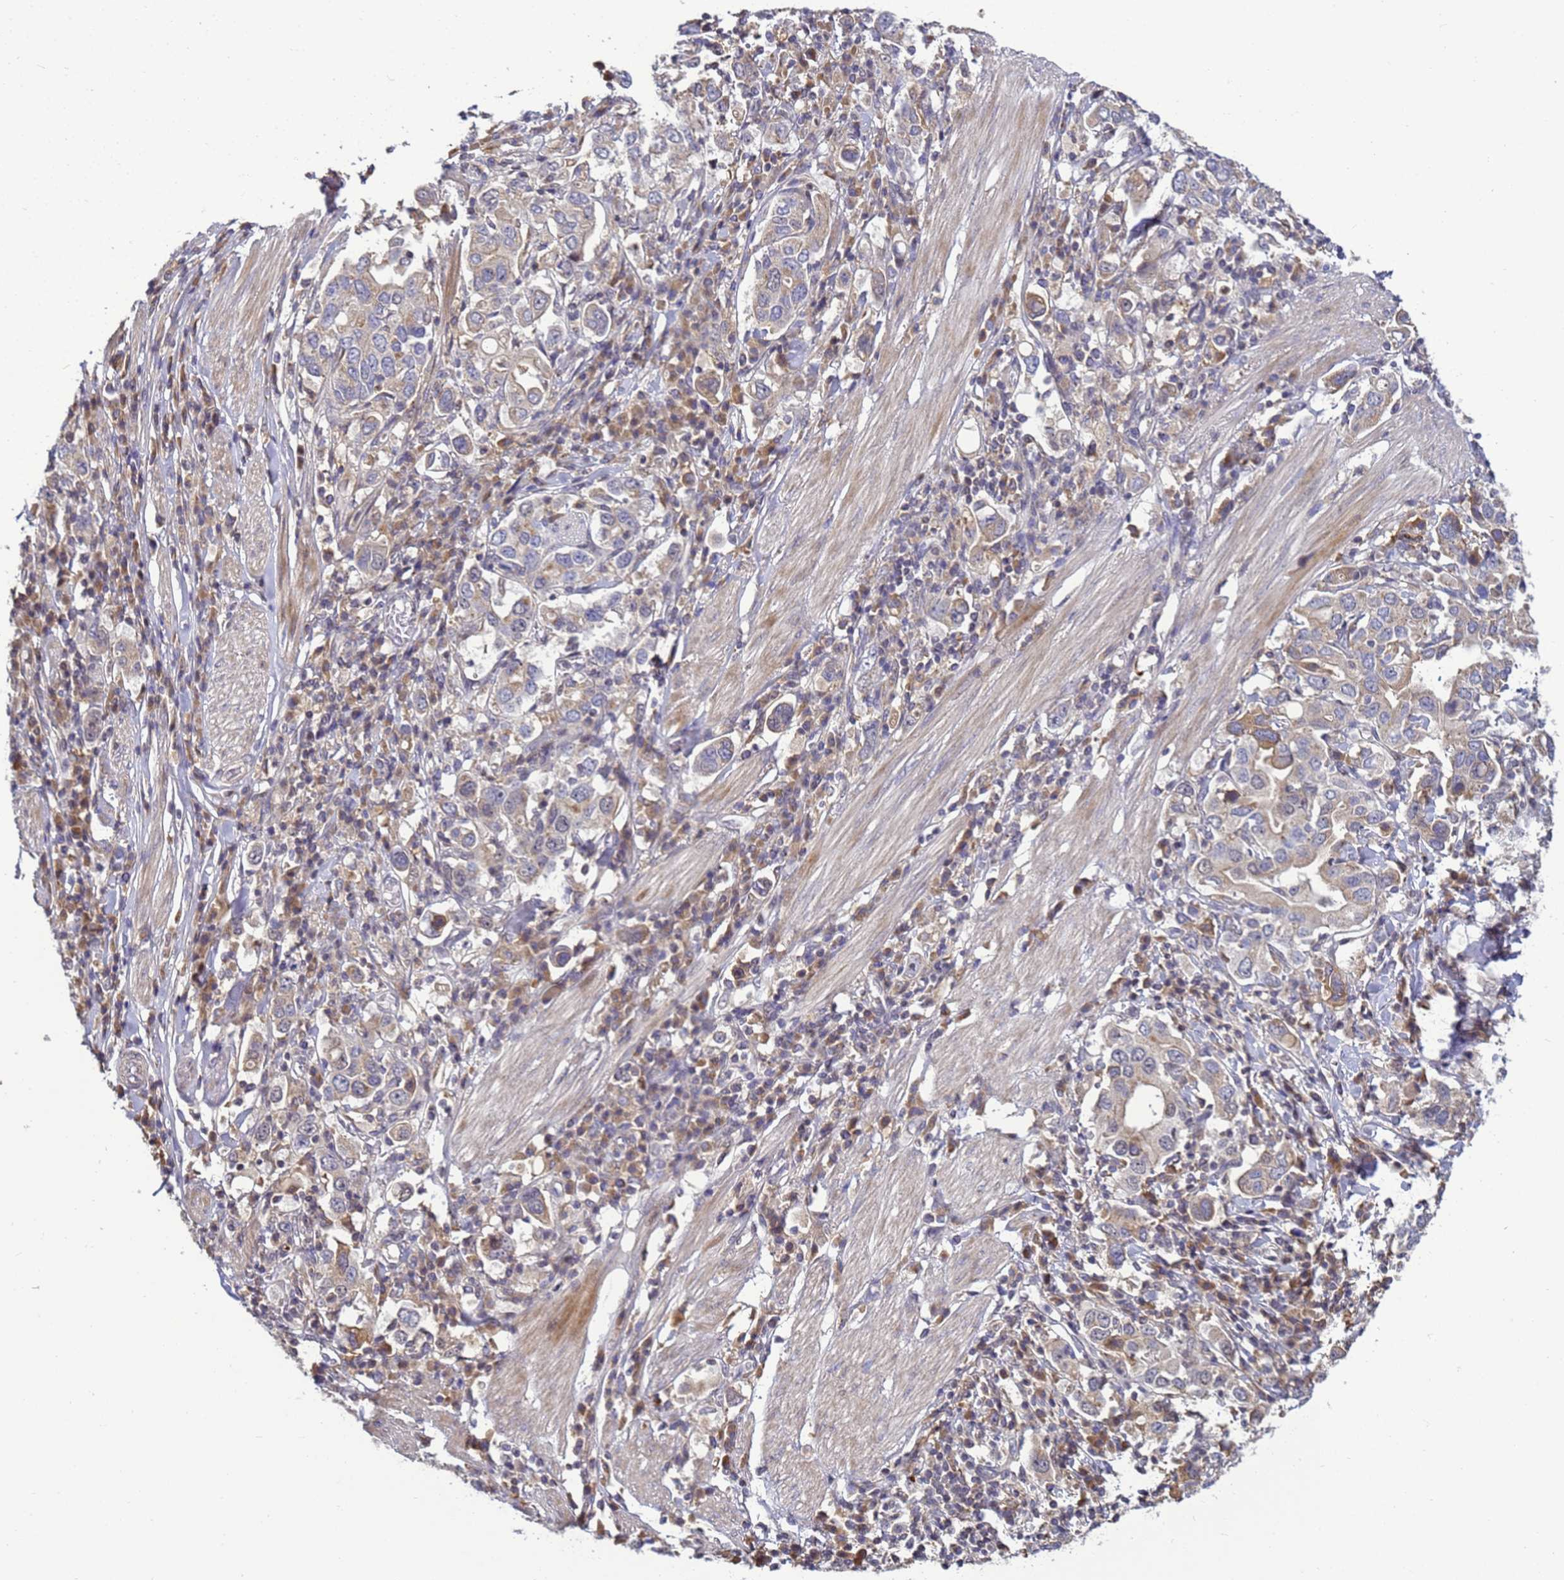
{"staining": {"intensity": "weak", "quantity": ">75%", "location": "cytoplasmic/membranous"}, "tissue": "stomach cancer", "cell_type": "Tumor cells", "image_type": "cancer", "snomed": [{"axis": "morphology", "description": "Adenocarcinoma, NOS"}, {"axis": "topography", "description": "Stomach, upper"}], "caption": "Immunohistochemistry (IHC) image of human stomach adenocarcinoma stained for a protein (brown), which demonstrates low levels of weak cytoplasmic/membranous expression in approximately >75% of tumor cells.", "gene": "TMEM74B", "patient": {"sex": "male", "age": 62}}